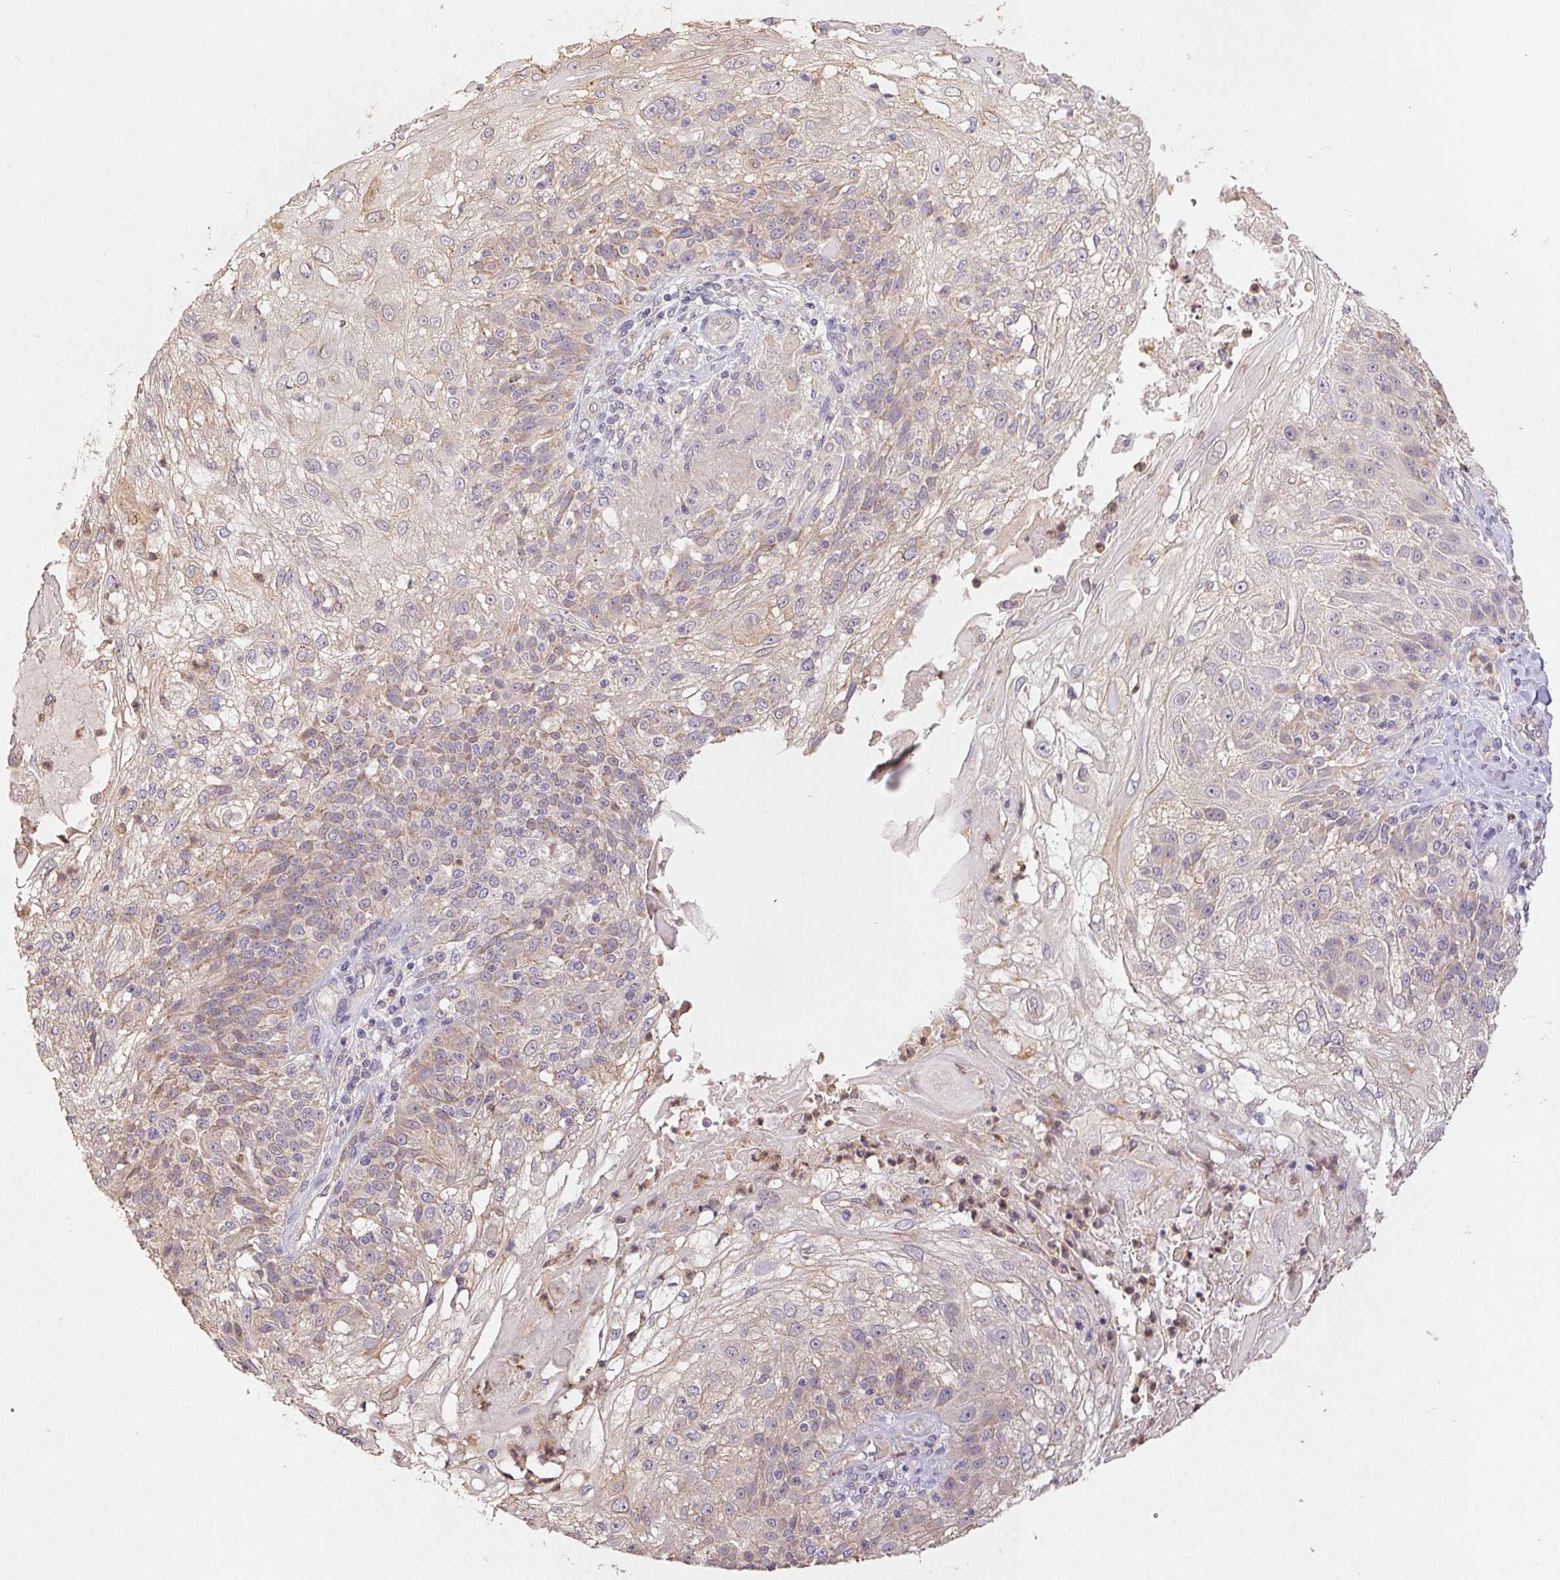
{"staining": {"intensity": "weak", "quantity": "25%-75%", "location": "cytoplasmic/membranous"}, "tissue": "skin cancer", "cell_type": "Tumor cells", "image_type": "cancer", "snomed": [{"axis": "morphology", "description": "Normal tissue, NOS"}, {"axis": "morphology", "description": "Squamous cell carcinoma, NOS"}, {"axis": "topography", "description": "Skin"}], "caption": "Tumor cells demonstrate low levels of weak cytoplasmic/membranous expression in approximately 25%-75% of cells in squamous cell carcinoma (skin).", "gene": "RAB11A", "patient": {"sex": "female", "age": 83}}